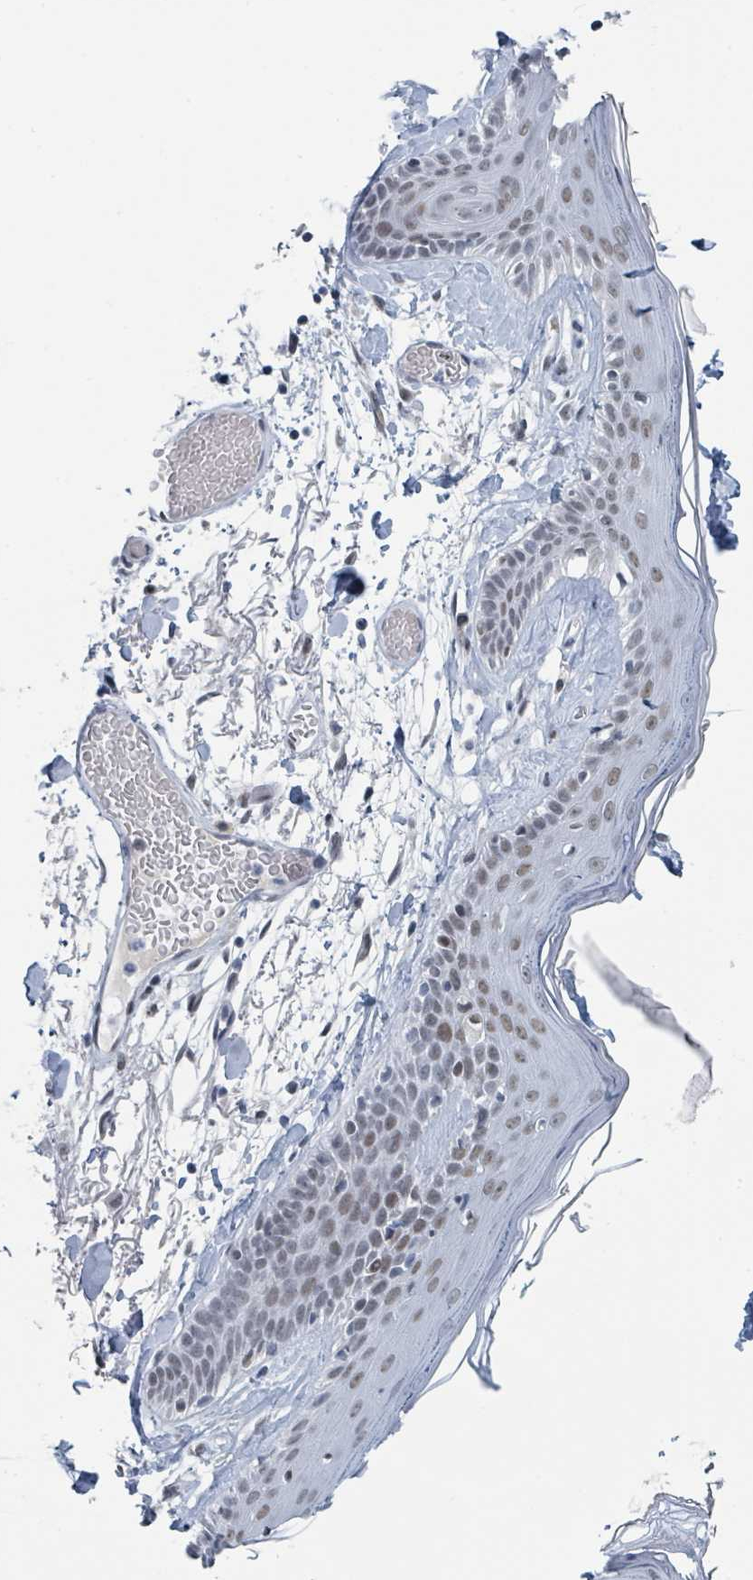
{"staining": {"intensity": "negative", "quantity": "none", "location": "none"}, "tissue": "skin", "cell_type": "Fibroblasts", "image_type": "normal", "snomed": [{"axis": "morphology", "description": "Normal tissue, NOS"}, {"axis": "topography", "description": "Skin"}], "caption": "DAB immunohistochemical staining of normal human skin reveals no significant staining in fibroblasts. (Stains: DAB immunohistochemistry (IHC) with hematoxylin counter stain, Microscopy: brightfield microscopy at high magnification).", "gene": "EHMT2", "patient": {"sex": "male", "age": 79}}